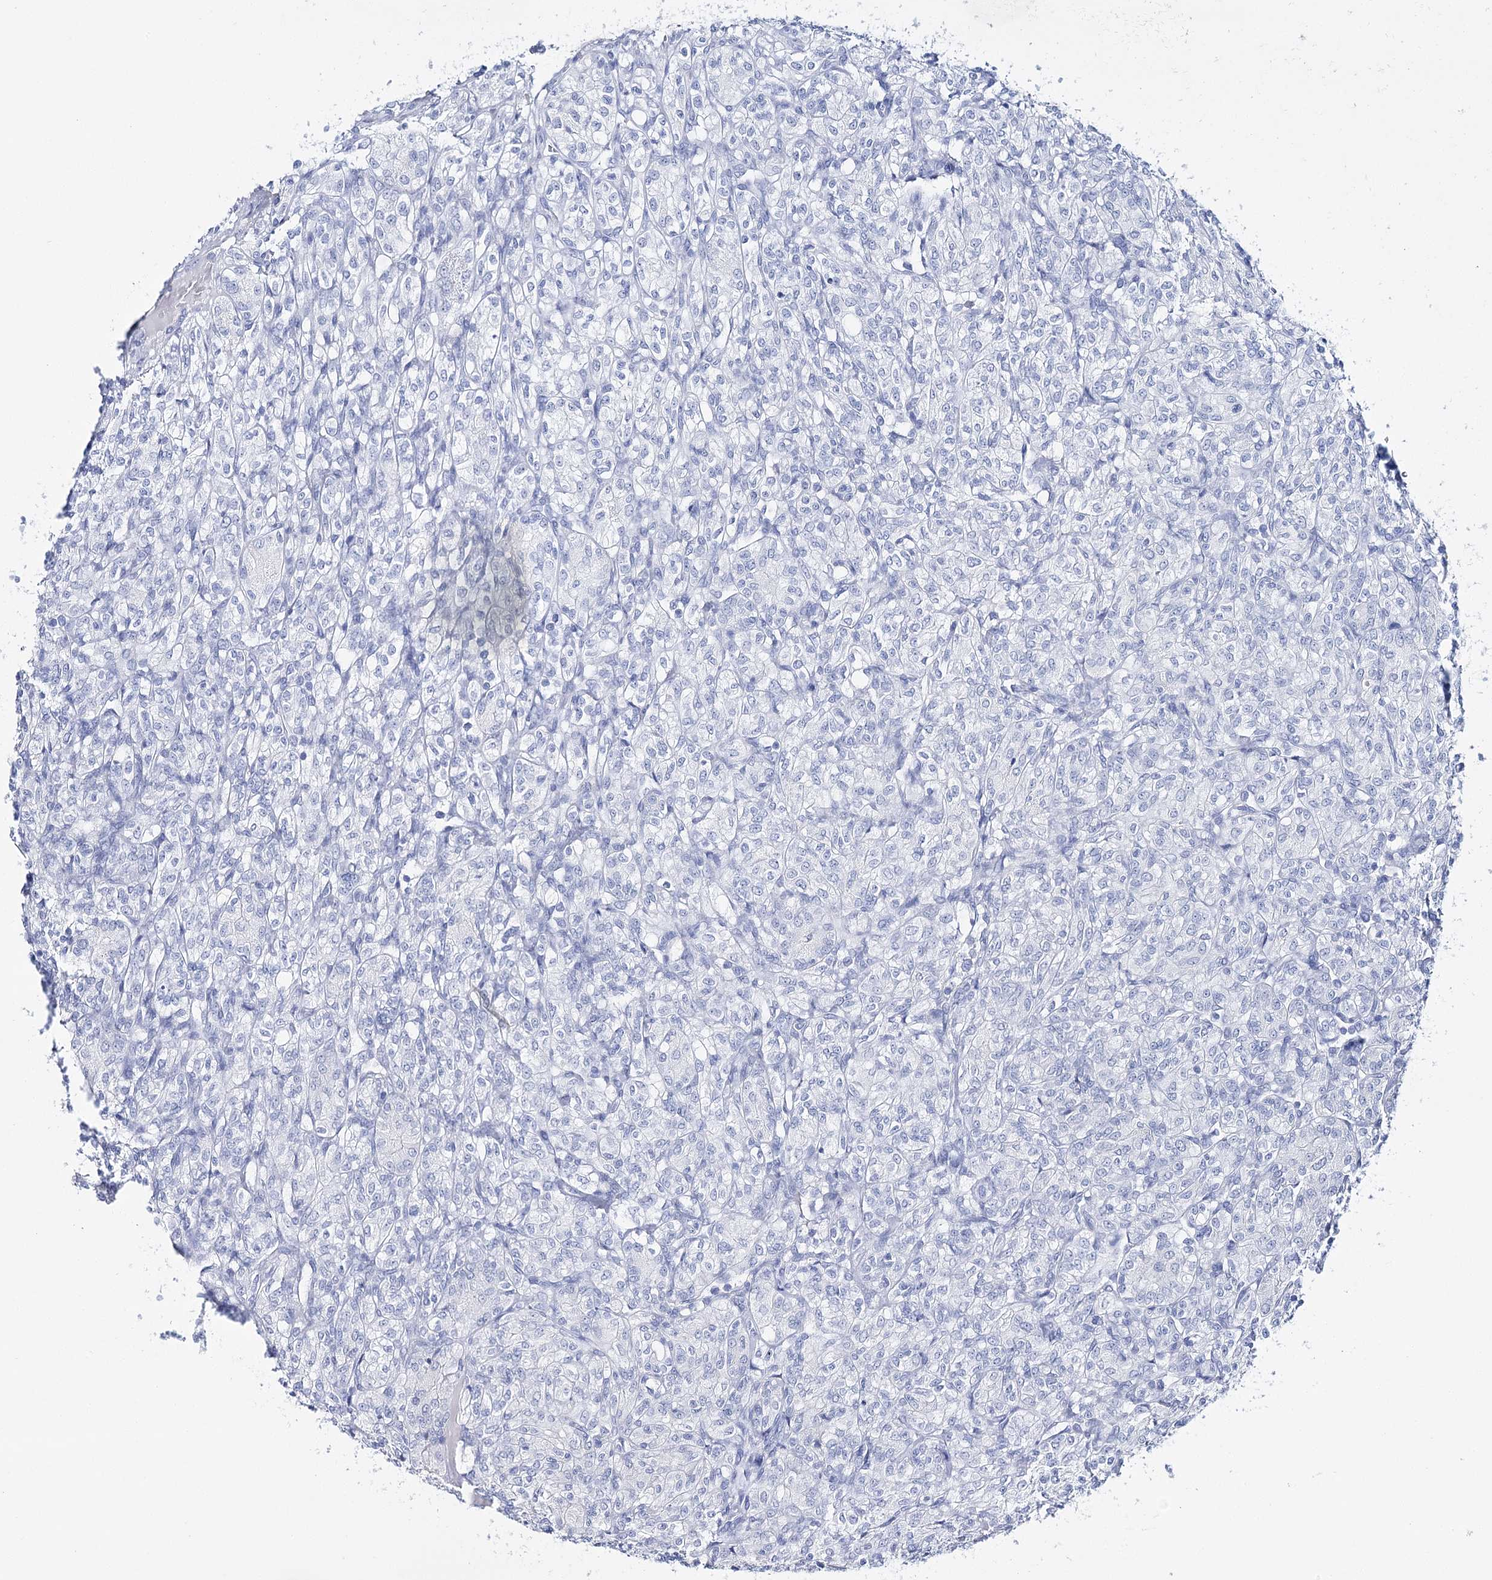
{"staining": {"intensity": "negative", "quantity": "none", "location": "none"}, "tissue": "renal cancer", "cell_type": "Tumor cells", "image_type": "cancer", "snomed": [{"axis": "morphology", "description": "Adenocarcinoma, NOS"}, {"axis": "topography", "description": "Kidney"}], "caption": "This is an immunohistochemistry image of human renal cancer (adenocarcinoma). There is no positivity in tumor cells.", "gene": "CSN3", "patient": {"sex": "male", "age": 77}}